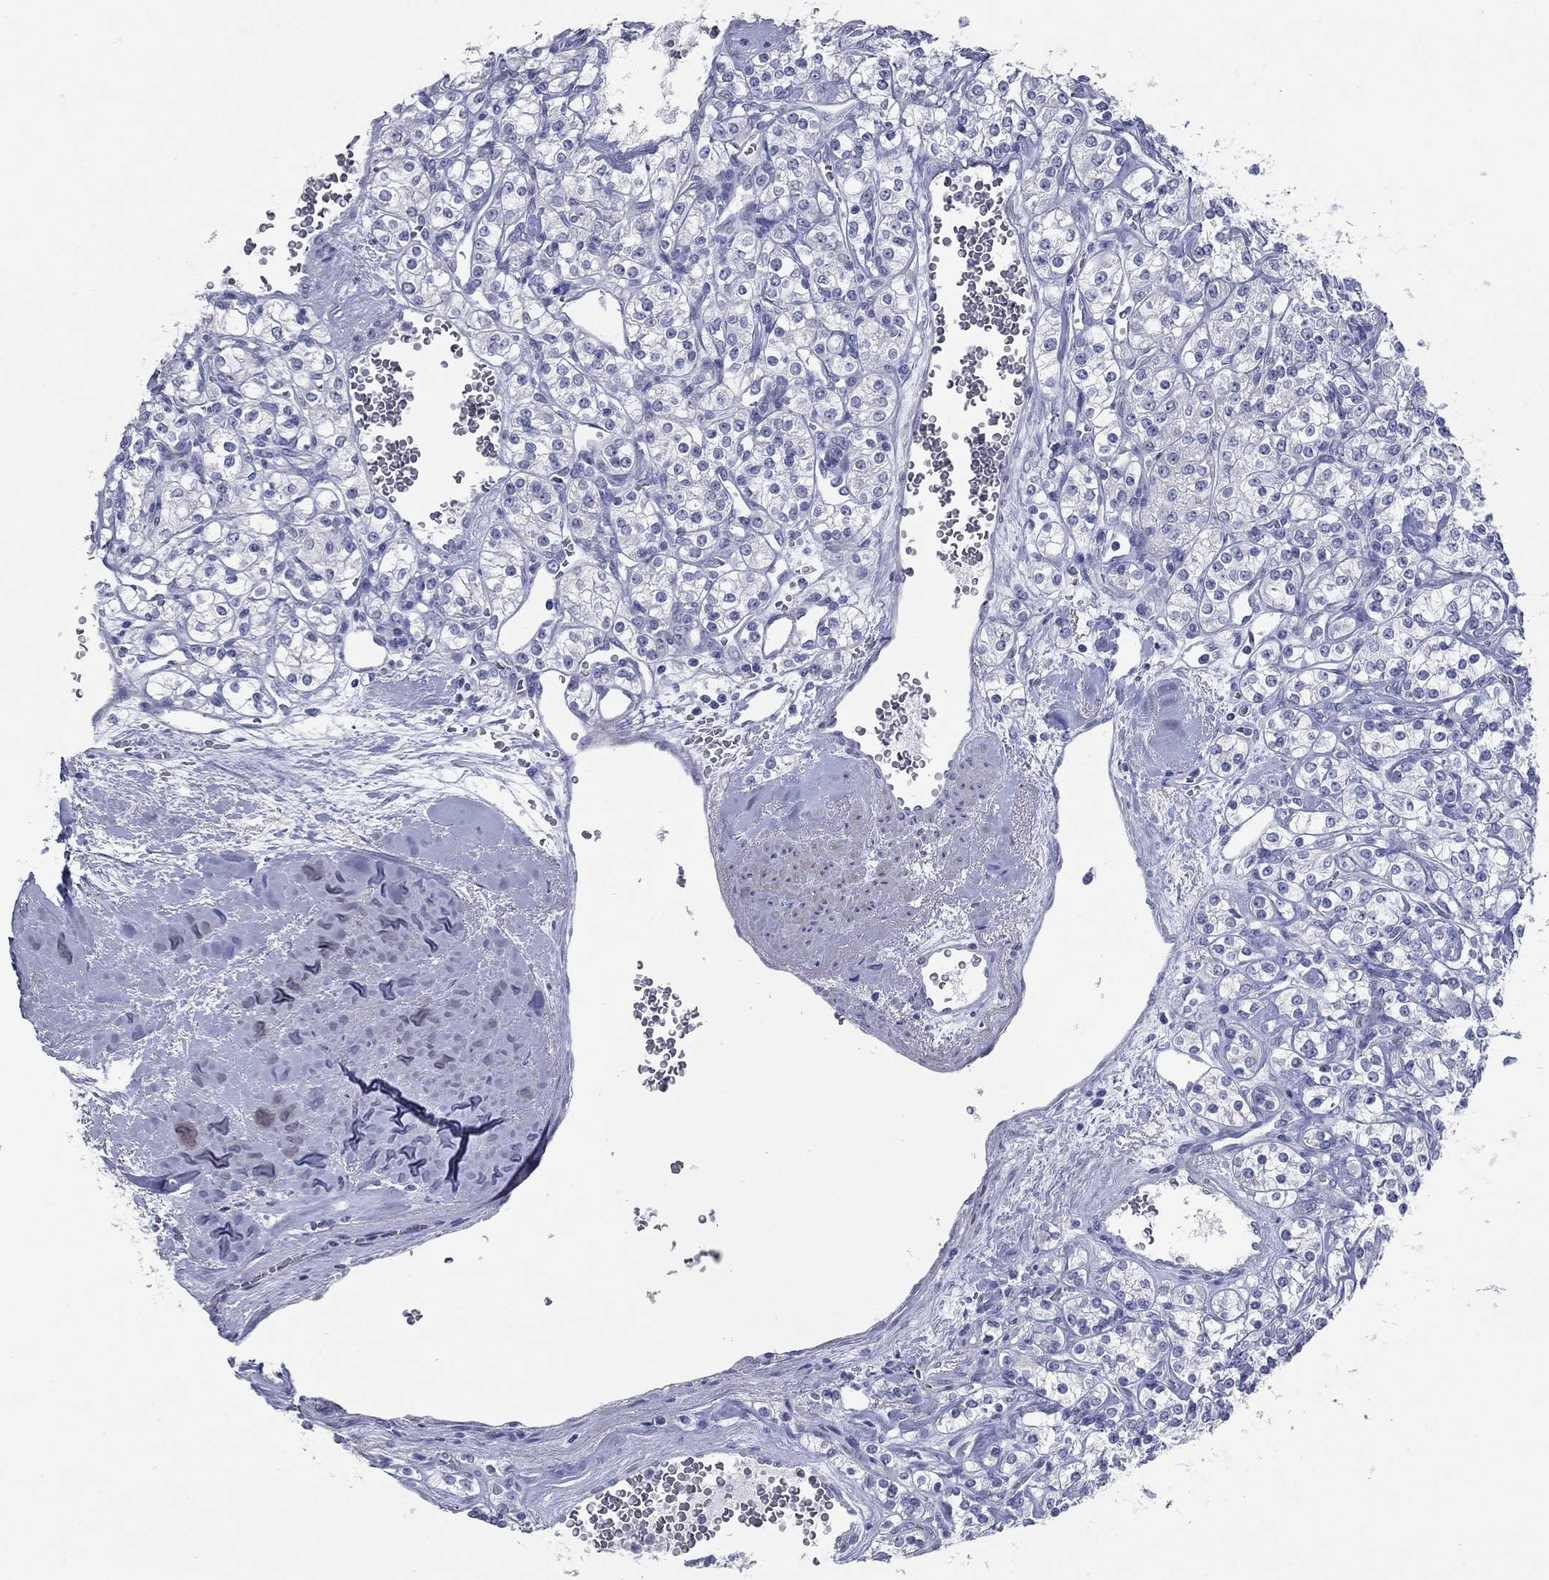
{"staining": {"intensity": "negative", "quantity": "none", "location": "none"}, "tissue": "renal cancer", "cell_type": "Tumor cells", "image_type": "cancer", "snomed": [{"axis": "morphology", "description": "Adenocarcinoma, NOS"}, {"axis": "topography", "description": "Kidney"}], "caption": "Immunohistochemical staining of renal cancer (adenocarcinoma) demonstrates no significant staining in tumor cells. (DAB (3,3'-diaminobenzidine) immunohistochemistry (IHC) visualized using brightfield microscopy, high magnification).", "gene": "KIRREL2", "patient": {"sex": "male", "age": 77}}